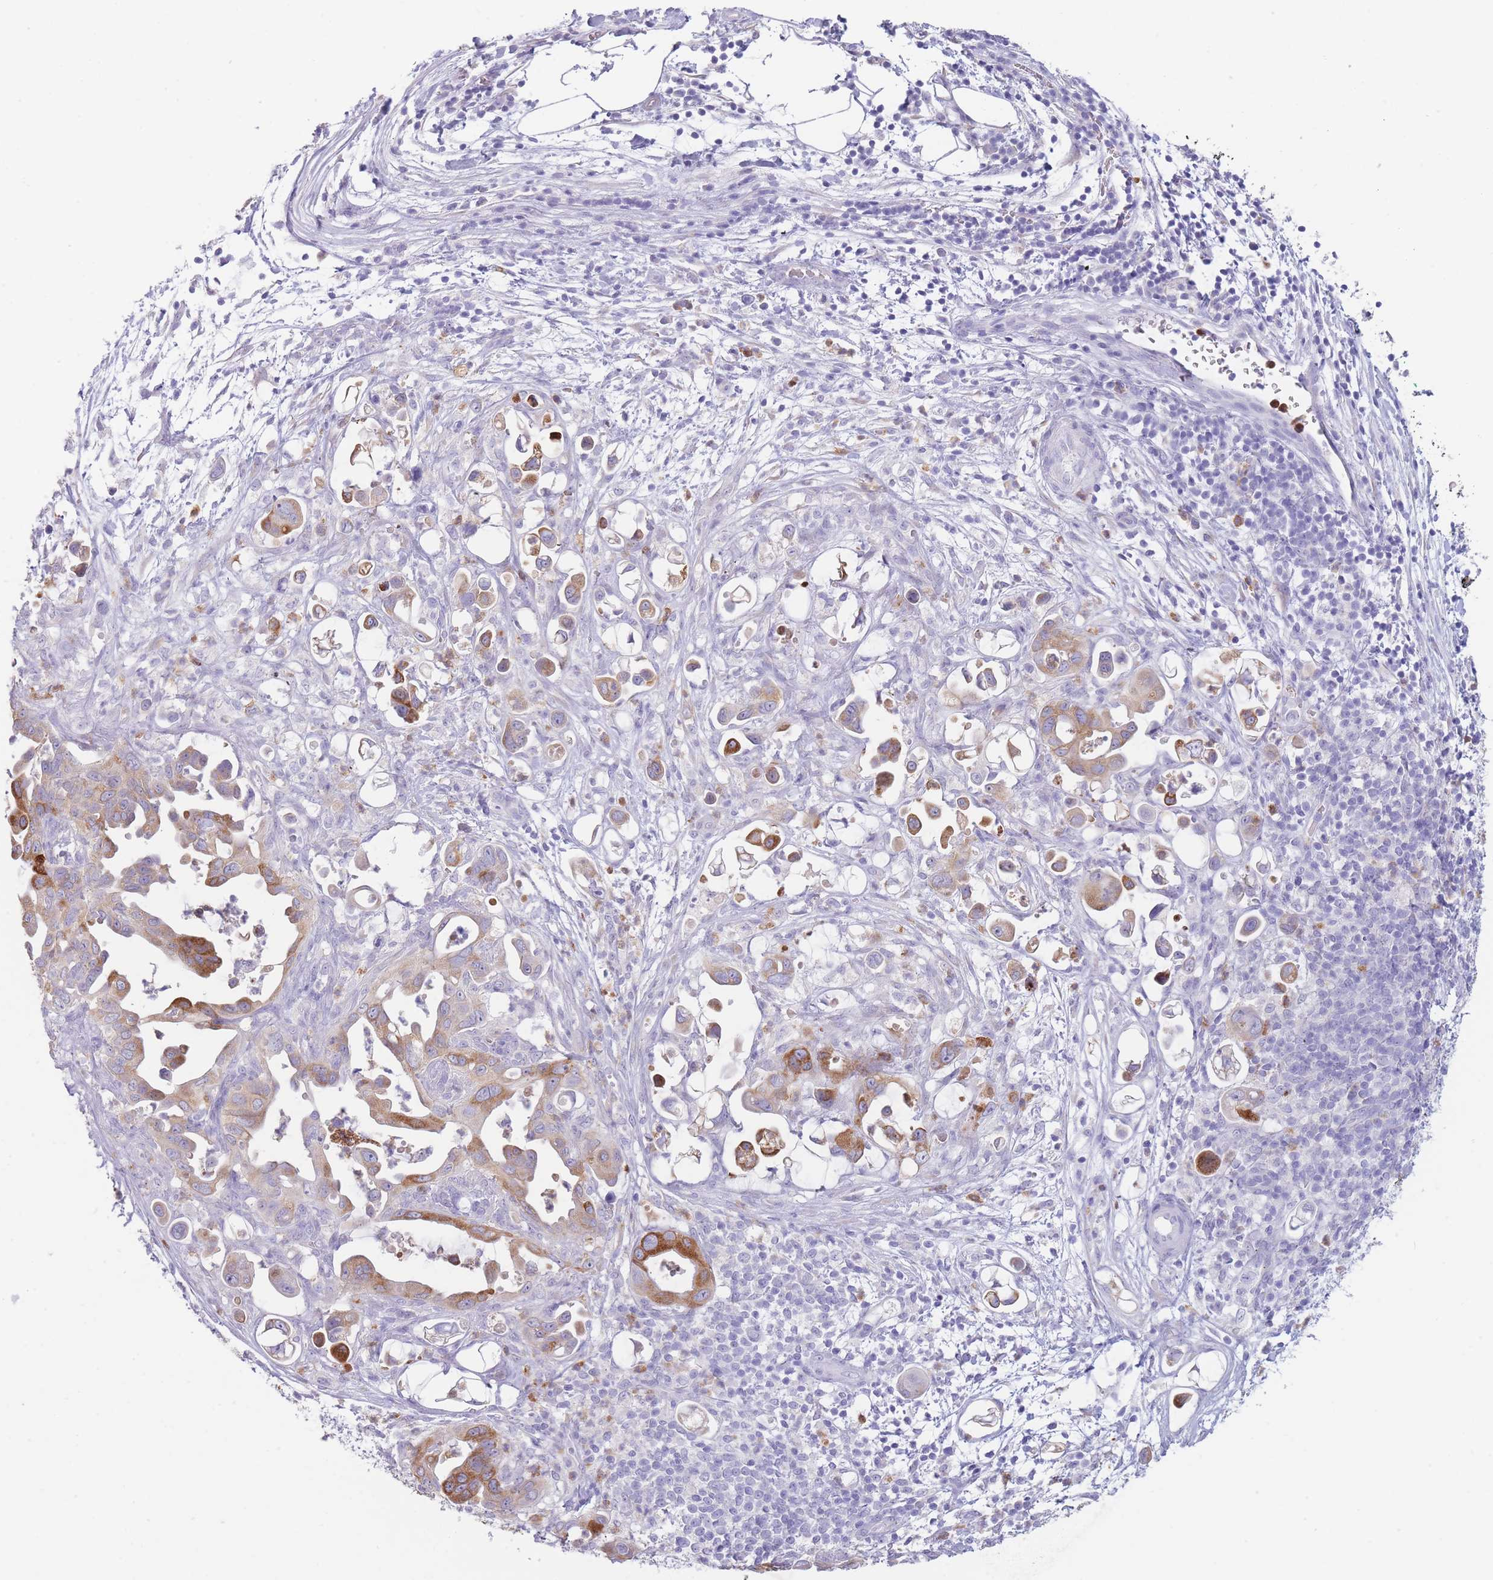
{"staining": {"intensity": "strong", "quantity": "25%-75%", "location": "cytoplasmic/membranous"}, "tissue": "pancreatic cancer", "cell_type": "Tumor cells", "image_type": "cancer", "snomed": [{"axis": "morphology", "description": "Adenocarcinoma, NOS"}, {"axis": "topography", "description": "Pancreas"}], "caption": "An image of human adenocarcinoma (pancreatic) stained for a protein reveals strong cytoplasmic/membranous brown staining in tumor cells. Using DAB (brown) and hematoxylin (blue) stains, captured at high magnification using brightfield microscopy.", "gene": "ZNF627", "patient": {"sex": "male", "age": 61}}